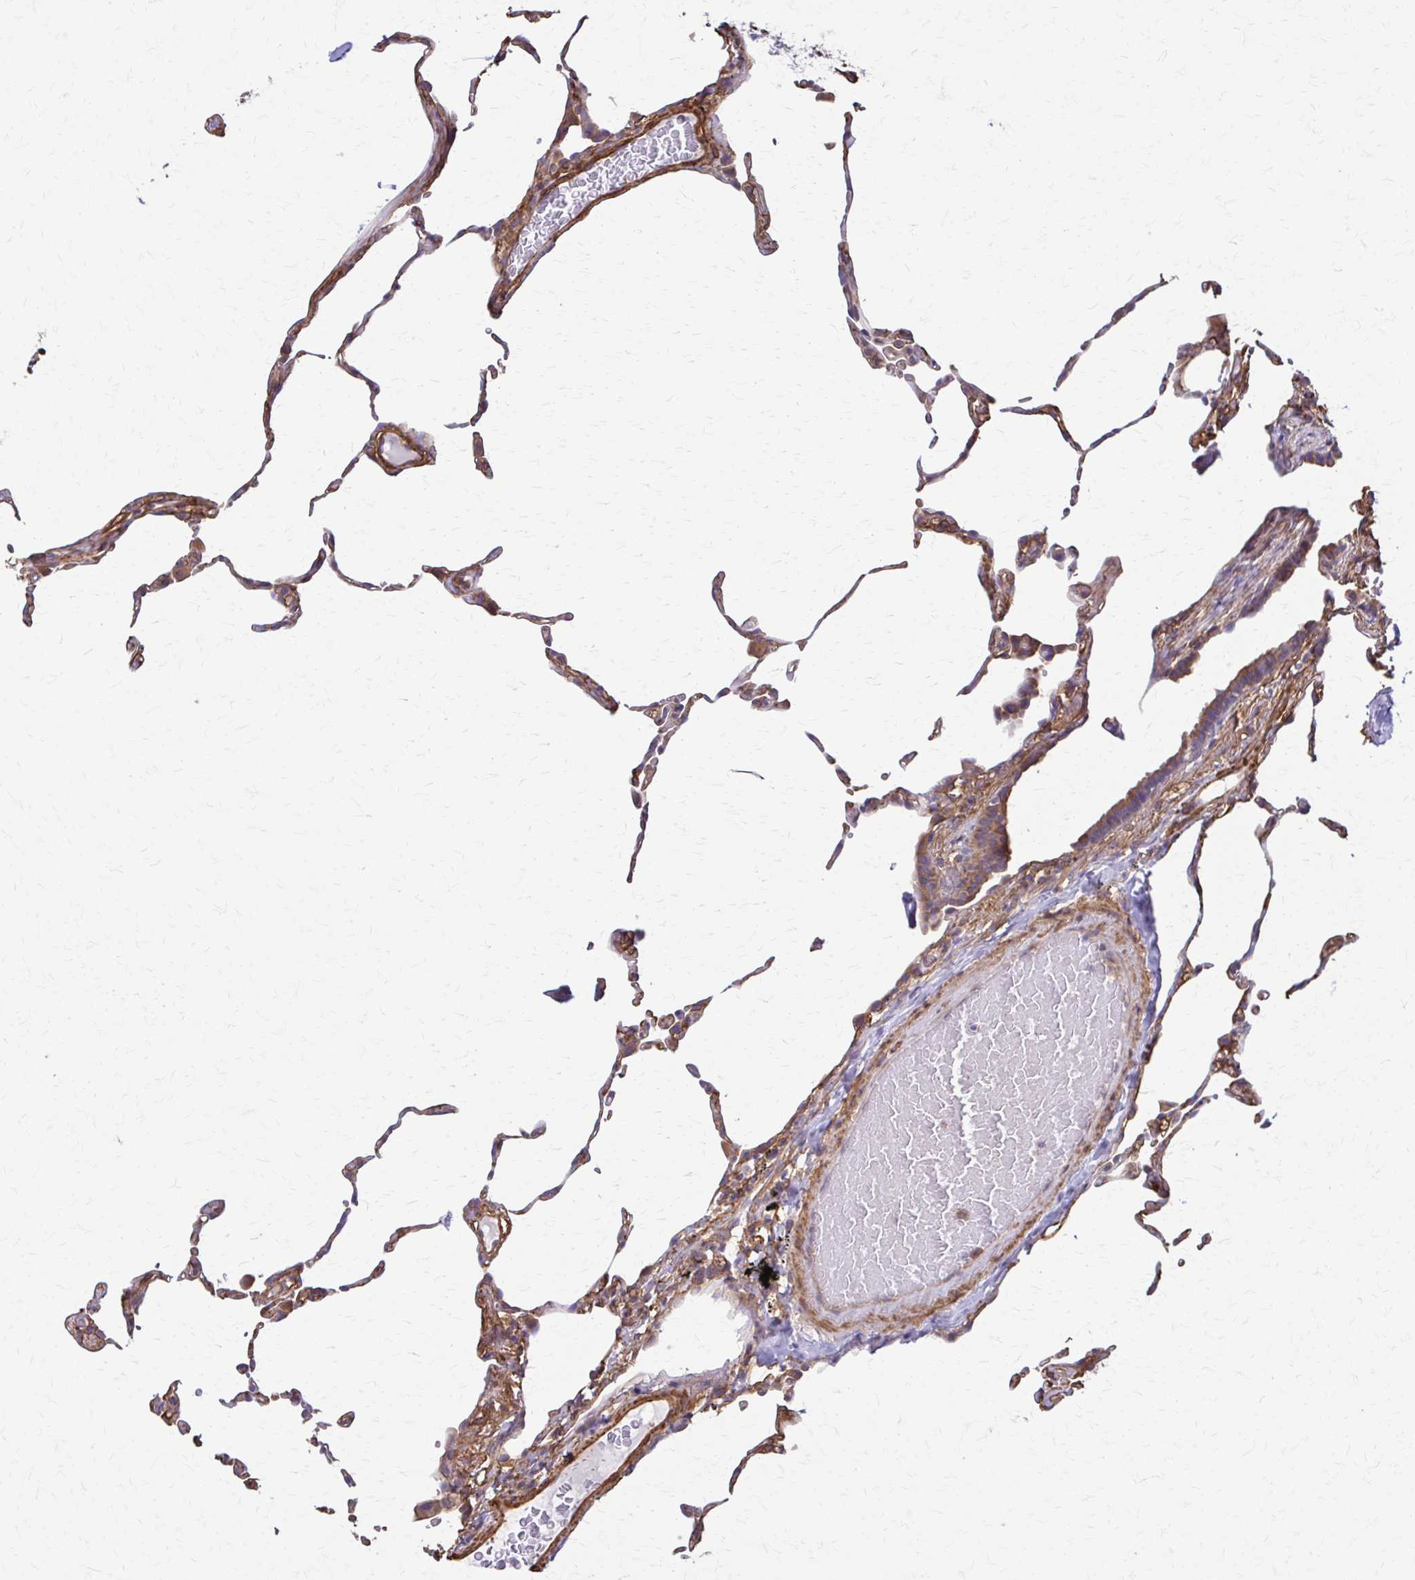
{"staining": {"intensity": "moderate", "quantity": "25%-75%", "location": "cytoplasmic/membranous"}, "tissue": "lung", "cell_type": "Alveolar cells", "image_type": "normal", "snomed": [{"axis": "morphology", "description": "Normal tissue, NOS"}, {"axis": "topography", "description": "Lung"}], "caption": "A high-resolution image shows immunohistochemistry (IHC) staining of unremarkable lung, which displays moderate cytoplasmic/membranous positivity in approximately 25%-75% of alveolar cells. (DAB = brown stain, brightfield microscopy at high magnification).", "gene": "DSP", "patient": {"sex": "female", "age": 57}}